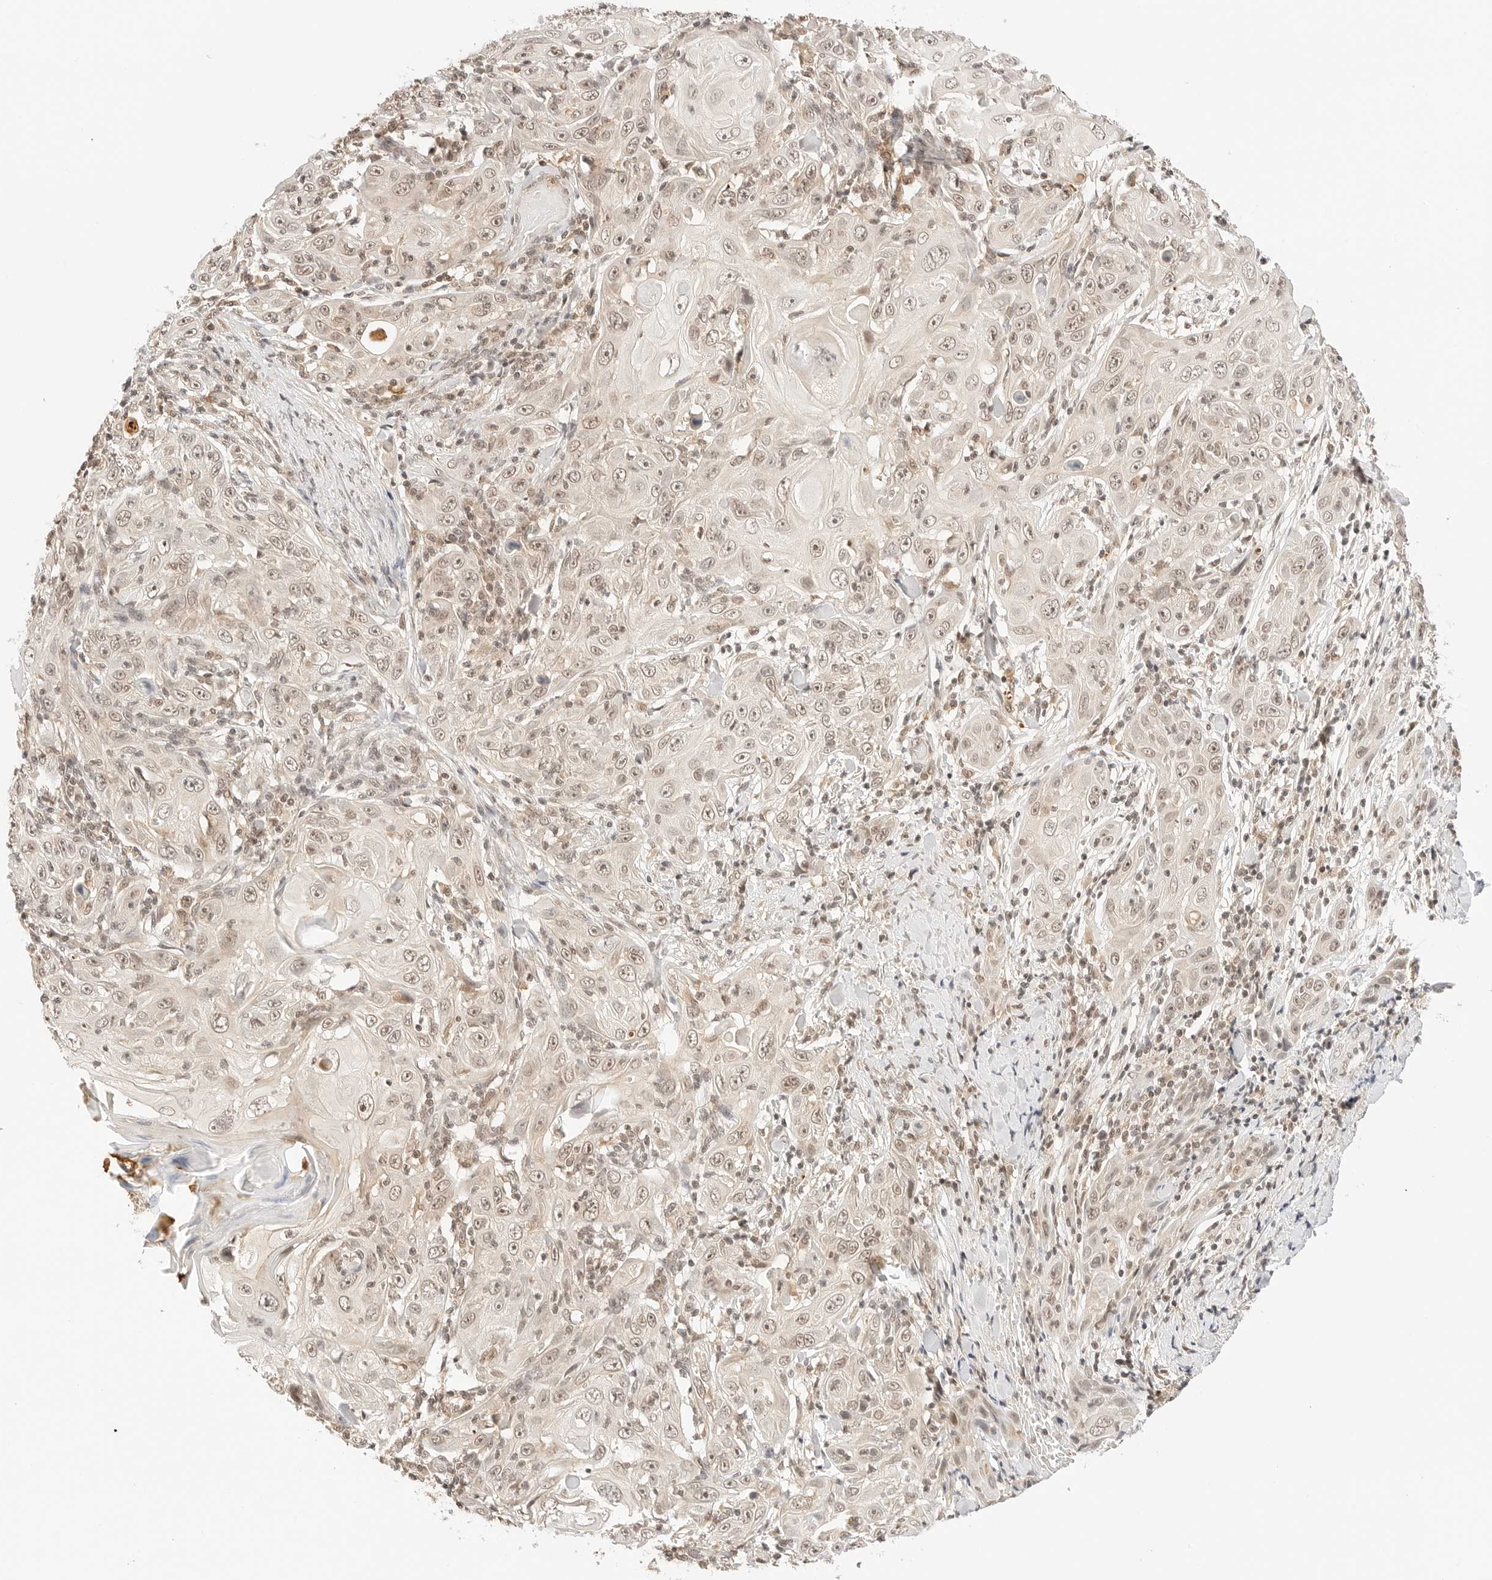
{"staining": {"intensity": "weak", "quantity": ">75%", "location": "nuclear"}, "tissue": "skin cancer", "cell_type": "Tumor cells", "image_type": "cancer", "snomed": [{"axis": "morphology", "description": "Squamous cell carcinoma, NOS"}, {"axis": "topography", "description": "Skin"}], "caption": "Immunohistochemistry image of neoplastic tissue: skin cancer (squamous cell carcinoma) stained using IHC reveals low levels of weak protein expression localized specifically in the nuclear of tumor cells, appearing as a nuclear brown color.", "gene": "SEPTIN4", "patient": {"sex": "female", "age": 88}}